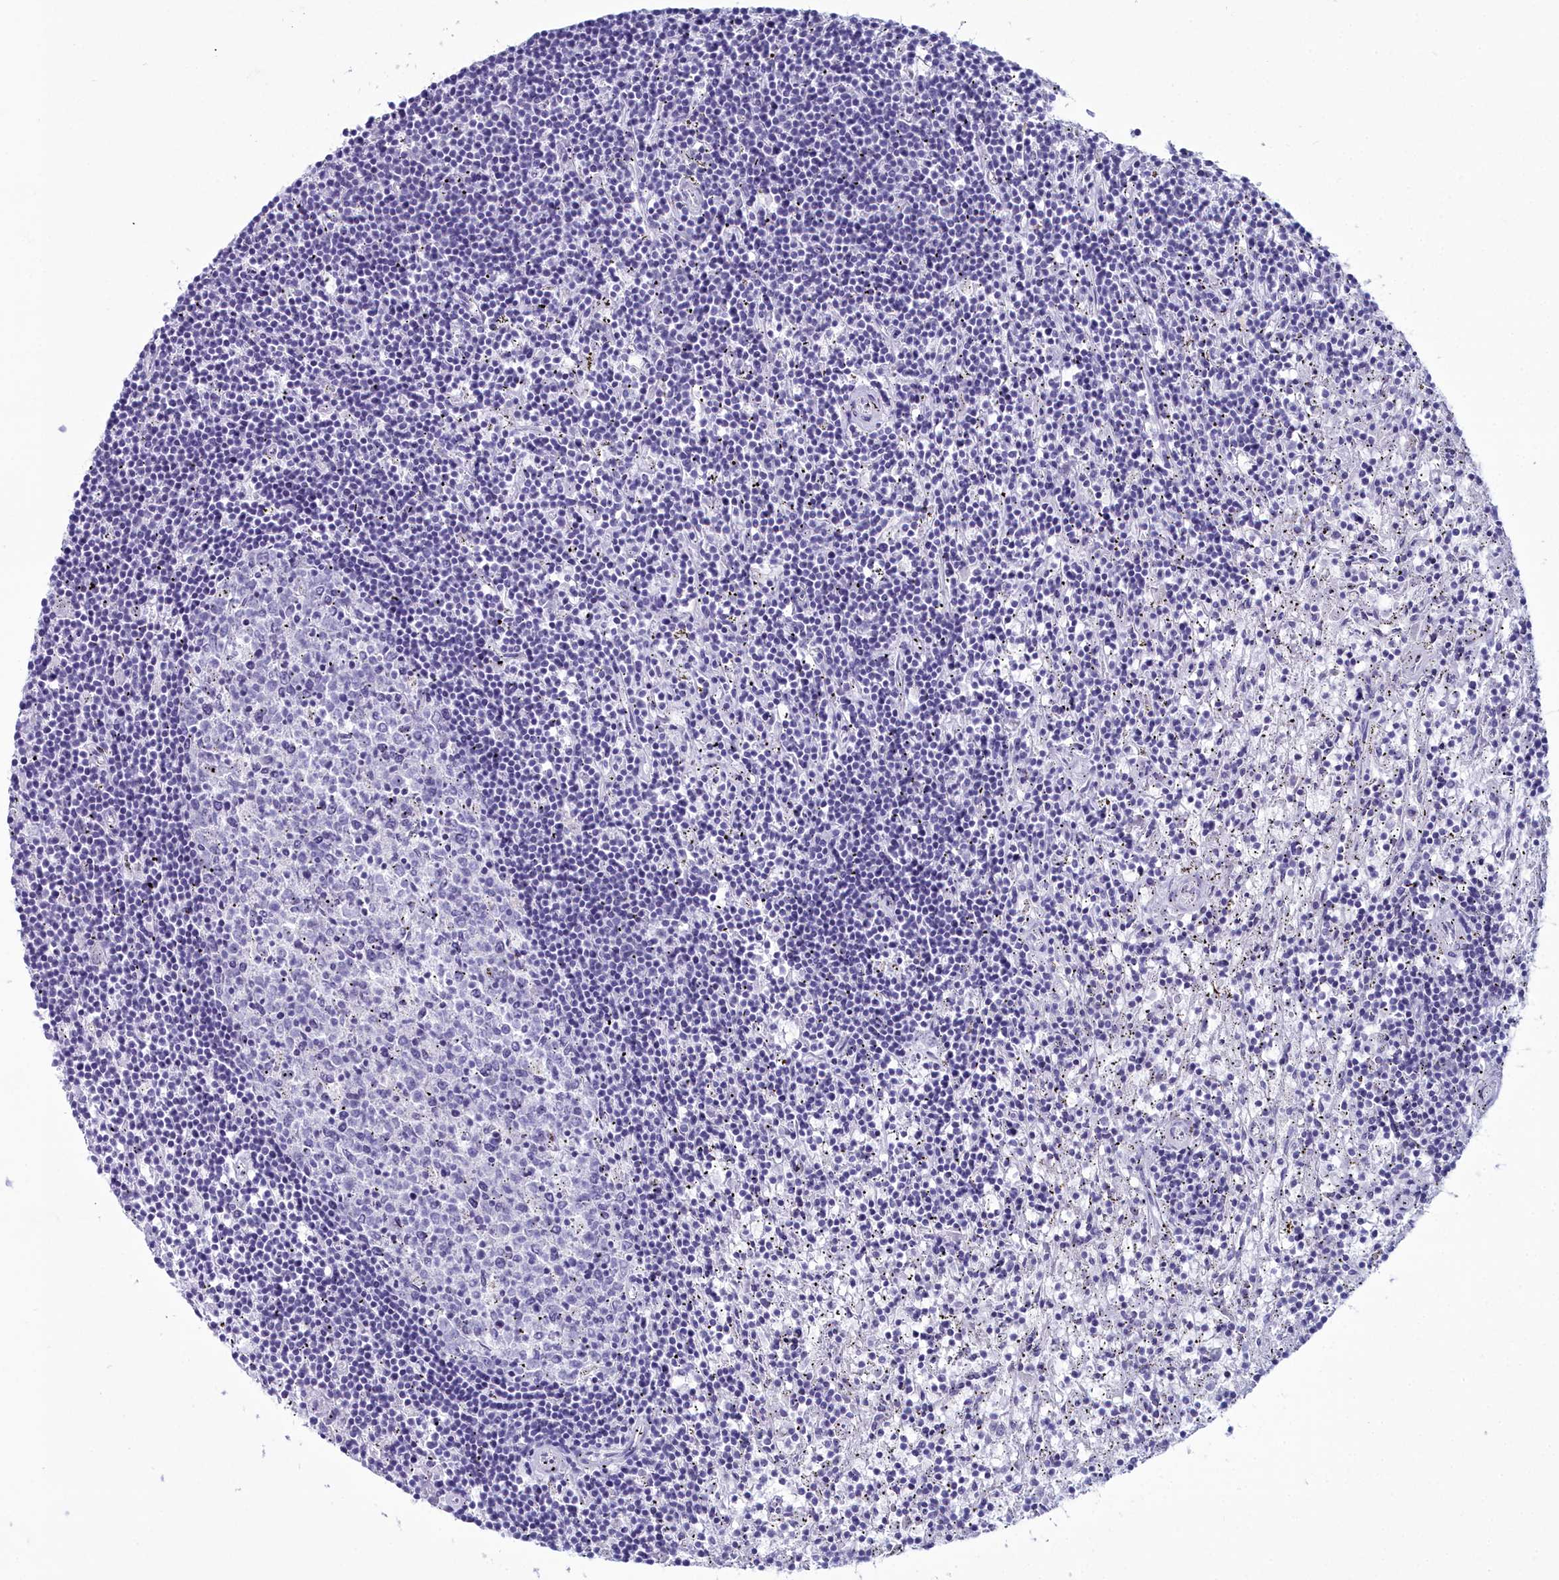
{"staining": {"intensity": "negative", "quantity": "none", "location": "none"}, "tissue": "lymphoma", "cell_type": "Tumor cells", "image_type": "cancer", "snomed": [{"axis": "morphology", "description": "Malignant lymphoma, non-Hodgkin's type, Low grade"}, {"axis": "topography", "description": "Spleen"}], "caption": "Image shows no protein positivity in tumor cells of malignant lymphoma, non-Hodgkin's type (low-grade) tissue.", "gene": "MAP6", "patient": {"sex": "male", "age": 76}}